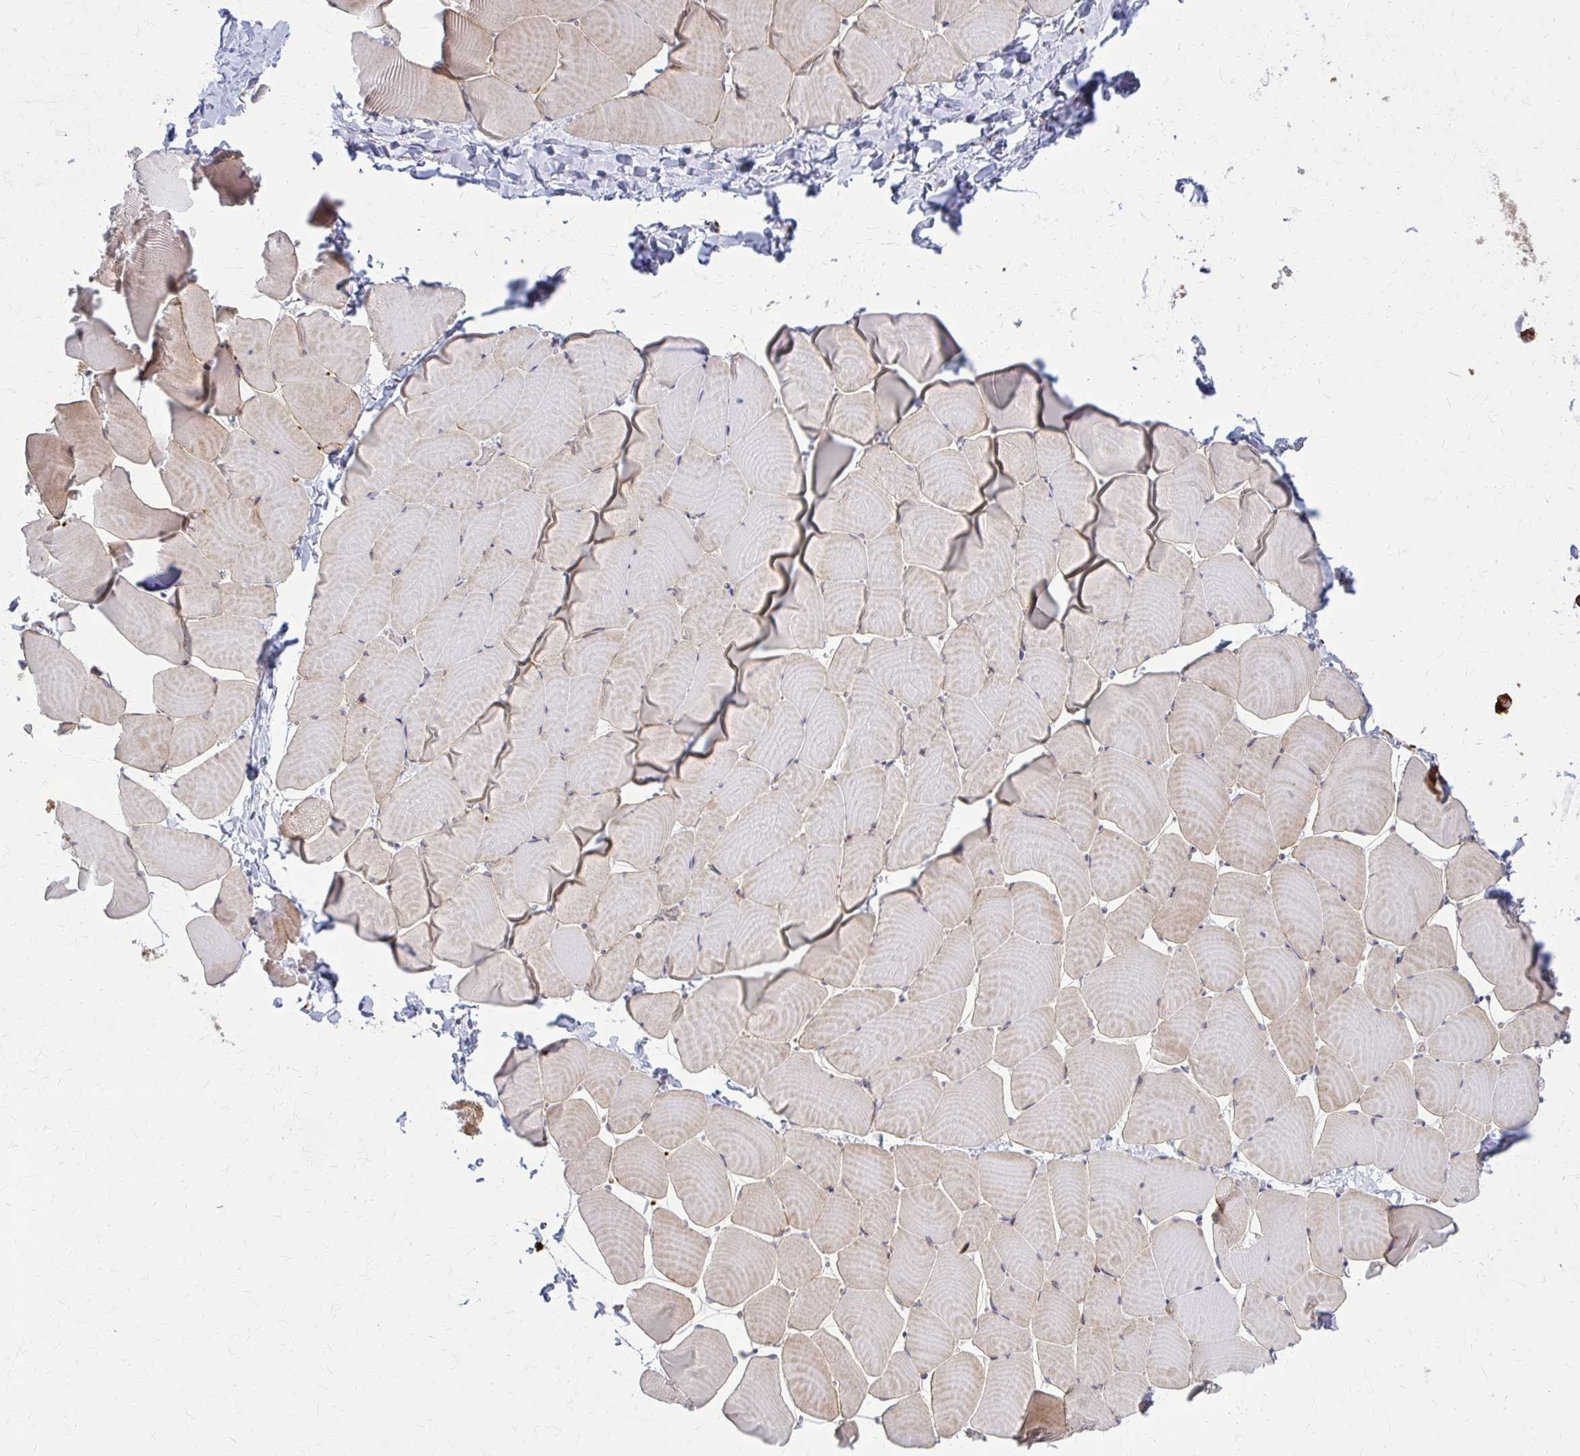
{"staining": {"intensity": "weak", "quantity": "25%-75%", "location": "cytoplasmic/membranous"}, "tissue": "skeletal muscle", "cell_type": "Myocytes", "image_type": "normal", "snomed": [{"axis": "morphology", "description": "Normal tissue, NOS"}, {"axis": "topography", "description": "Skeletal muscle"}], "caption": "Immunohistochemical staining of benign human skeletal muscle exhibits low levels of weak cytoplasmic/membranous positivity in about 25%-75% of myocytes. (DAB (3,3'-diaminobenzidine) IHC, brown staining for protein, blue staining for nuclei).", "gene": "MCCC1", "patient": {"sex": "male", "age": 25}}